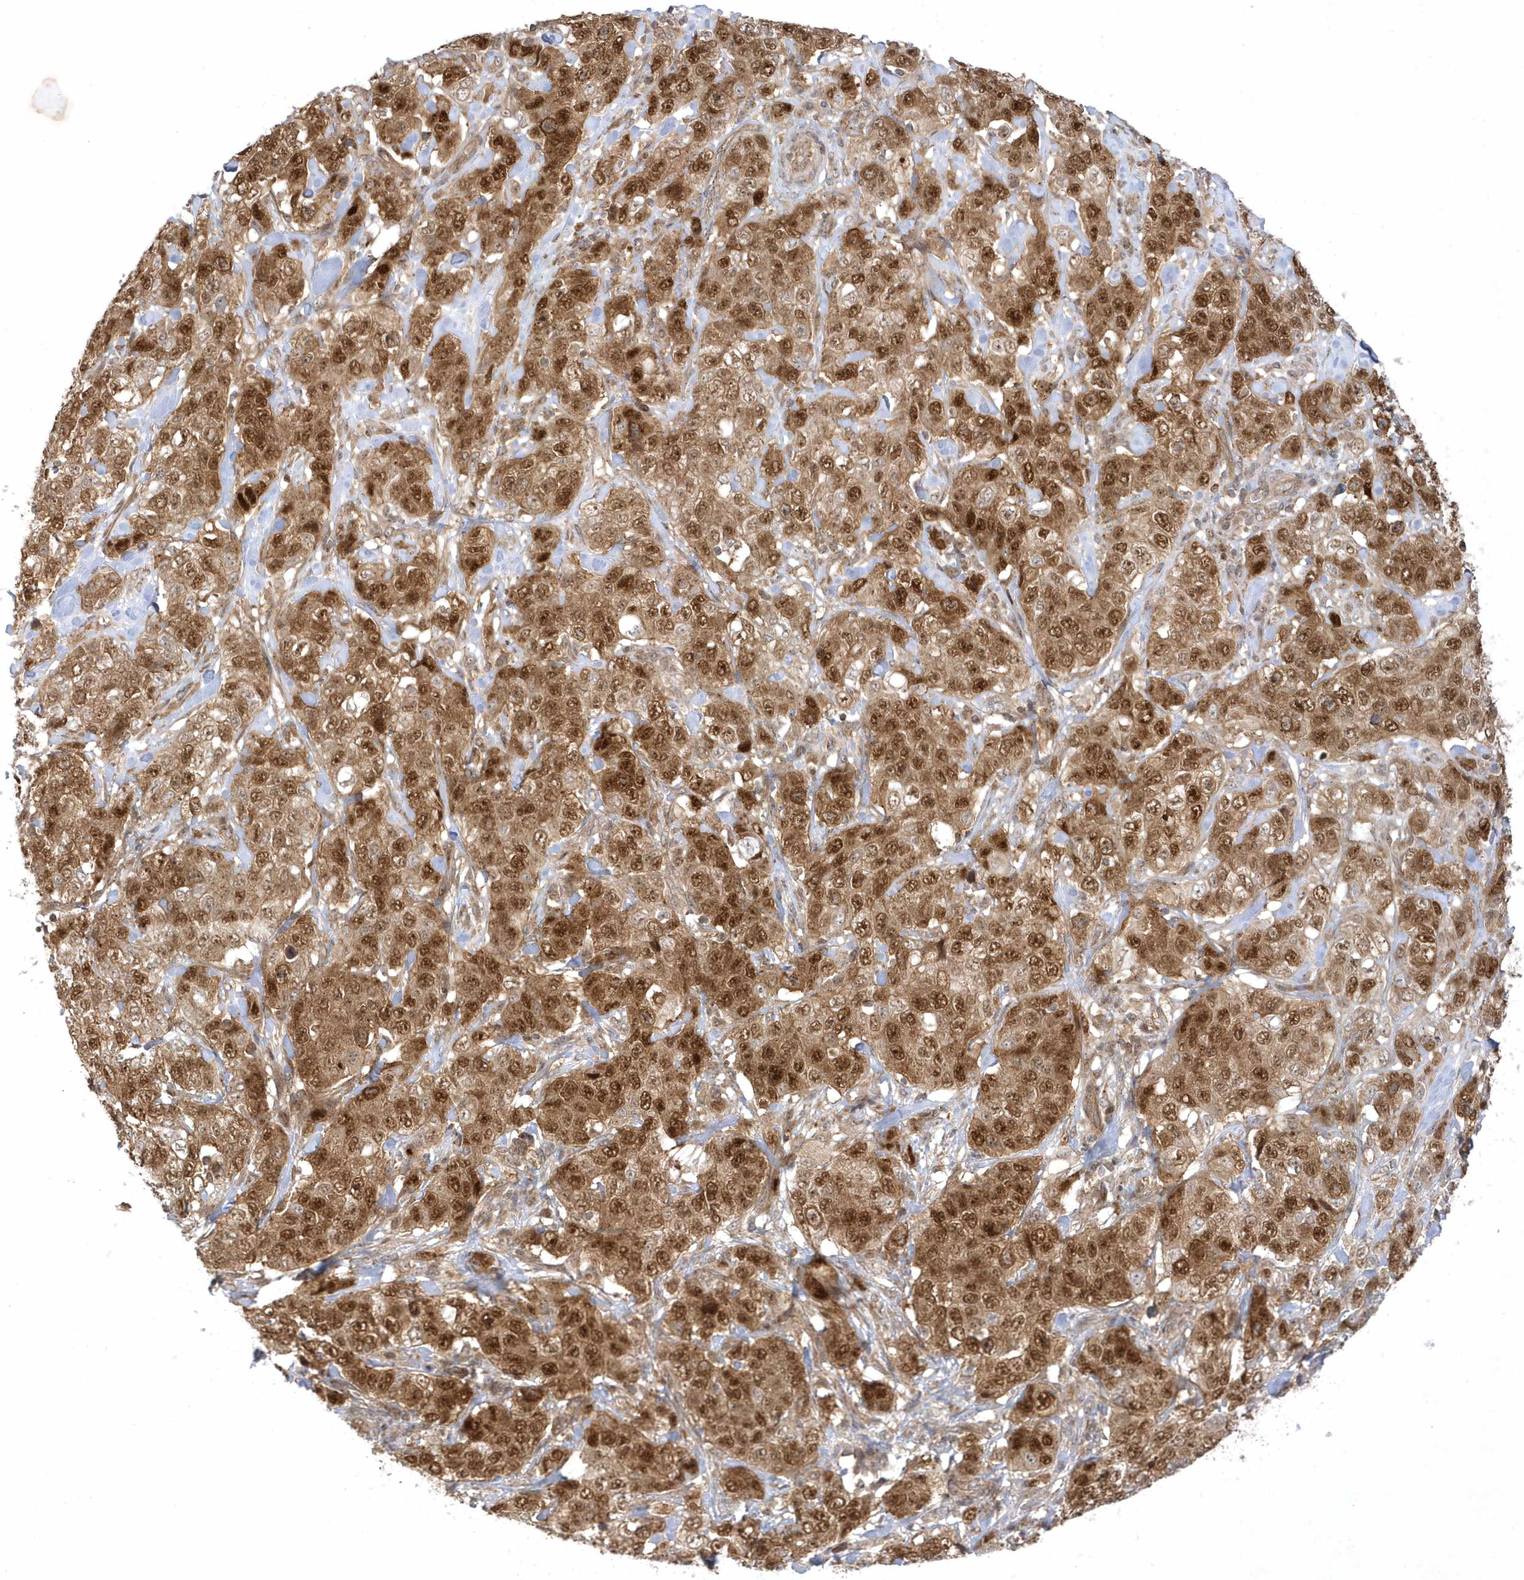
{"staining": {"intensity": "strong", "quantity": ">75%", "location": "cytoplasmic/membranous,nuclear"}, "tissue": "stomach cancer", "cell_type": "Tumor cells", "image_type": "cancer", "snomed": [{"axis": "morphology", "description": "Adenocarcinoma, NOS"}, {"axis": "topography", "description": "Stomach"}], "caption": "Stomach cancer was stained to show a protein in brown. There is high levels of strong cytoplasmic/membranous and nuclear positivity in about >75% of tumor cells. (brown staining indicates protein expression, while blue staining denotes nuclei).", "gene": "NAF1", "patient": {"sex": "male", "age": 48}}